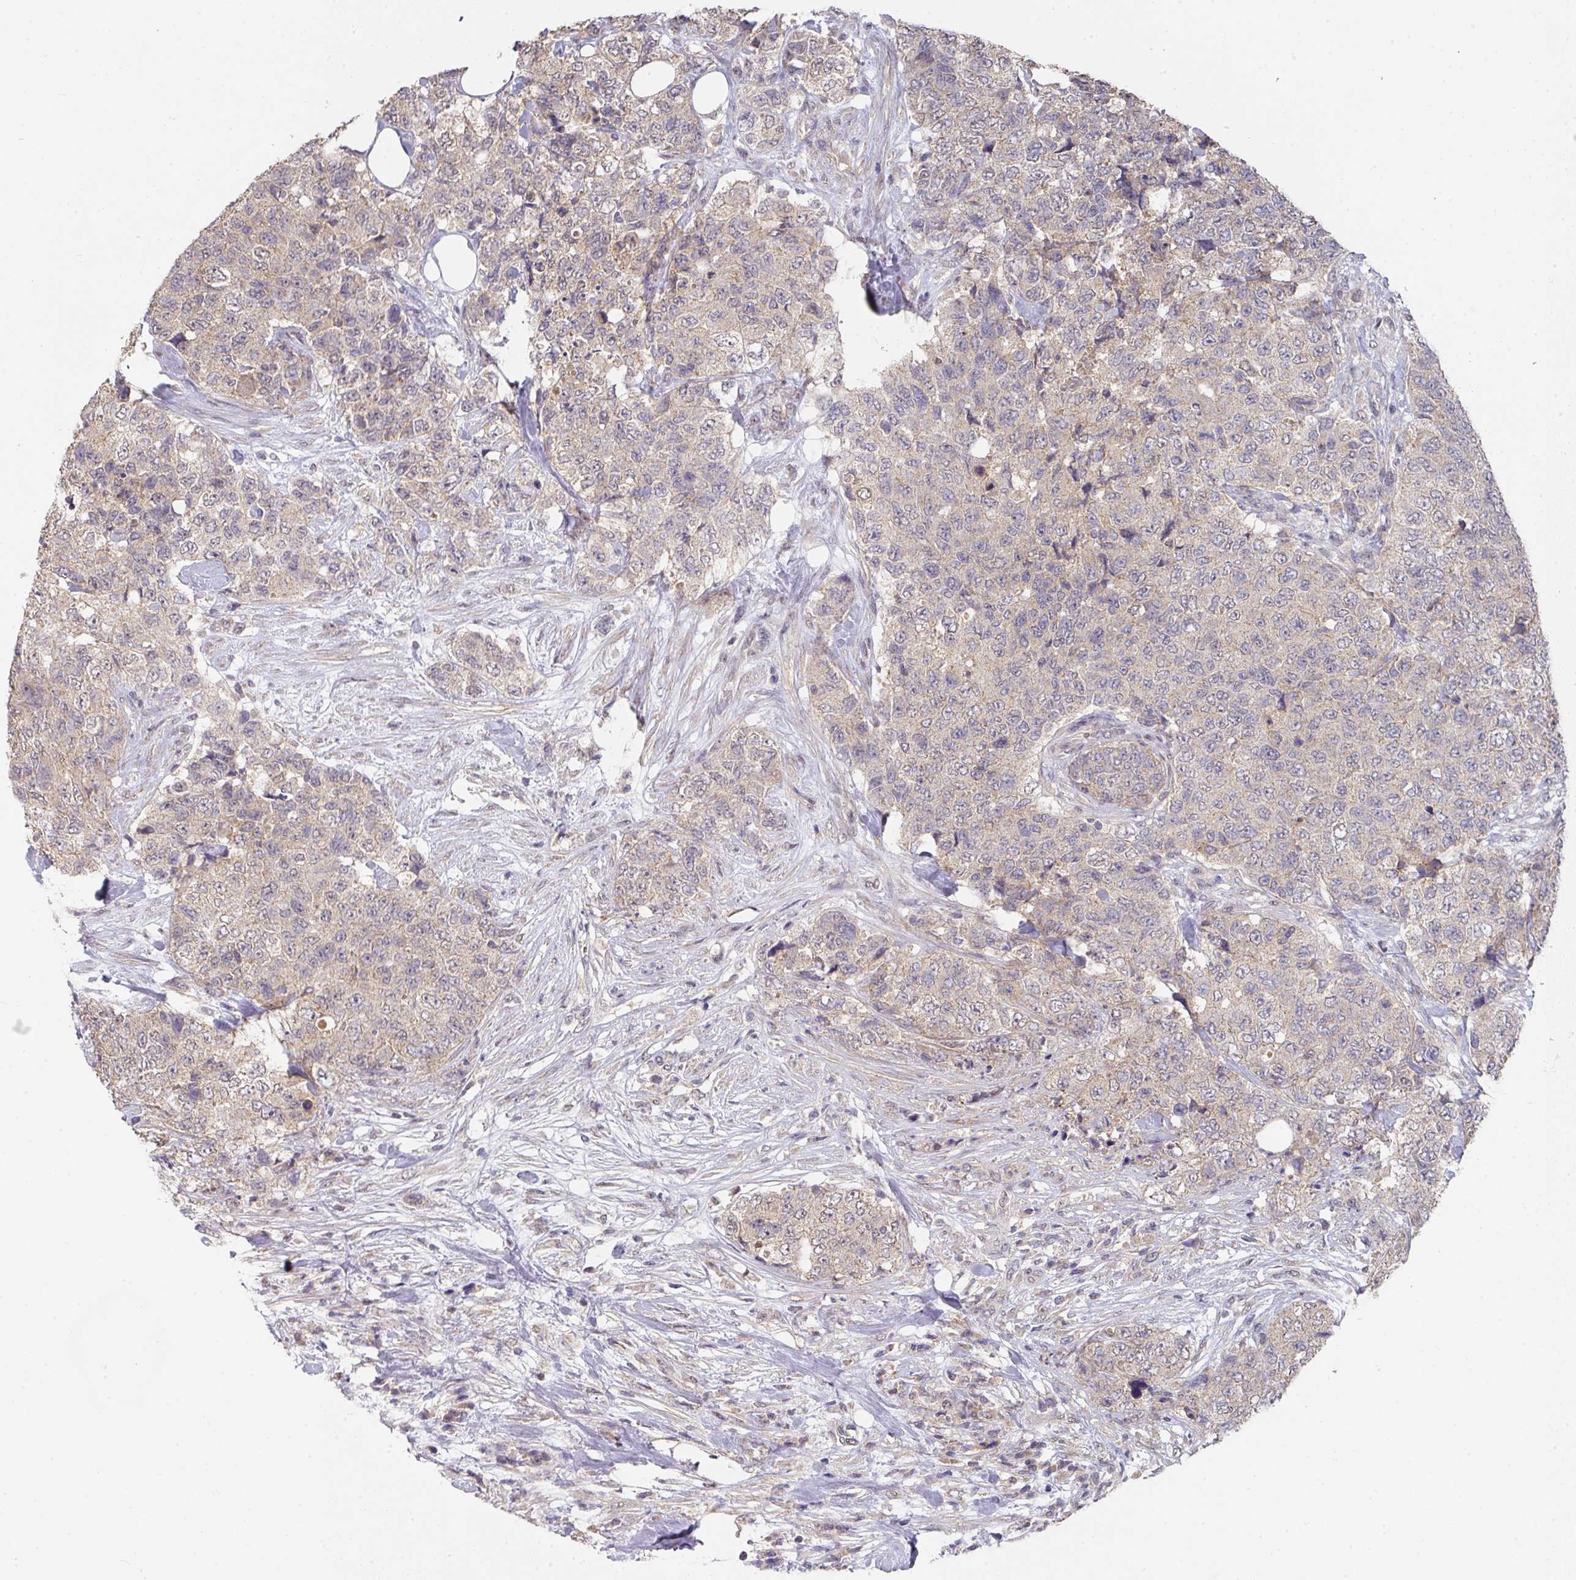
{"staining": {"intensity": "weak", "quantity": "<25%", "location": "cytoplasmic/membranous"}, "tissue": "urothelial cancer", "cell_type": "Tumor cells", "image_type": "cancer", "snomed": [{"axis": "morphology", "description": "Urothelial carcinoma, High grade"}, {"axis": "topography", "description": "Urinary bladder"}], "caption": "Tumor cells are negative for protein expression in human urothelial cancer.", "gene": "EXTL3", "patient": {"sex": "female", "age": 78}}